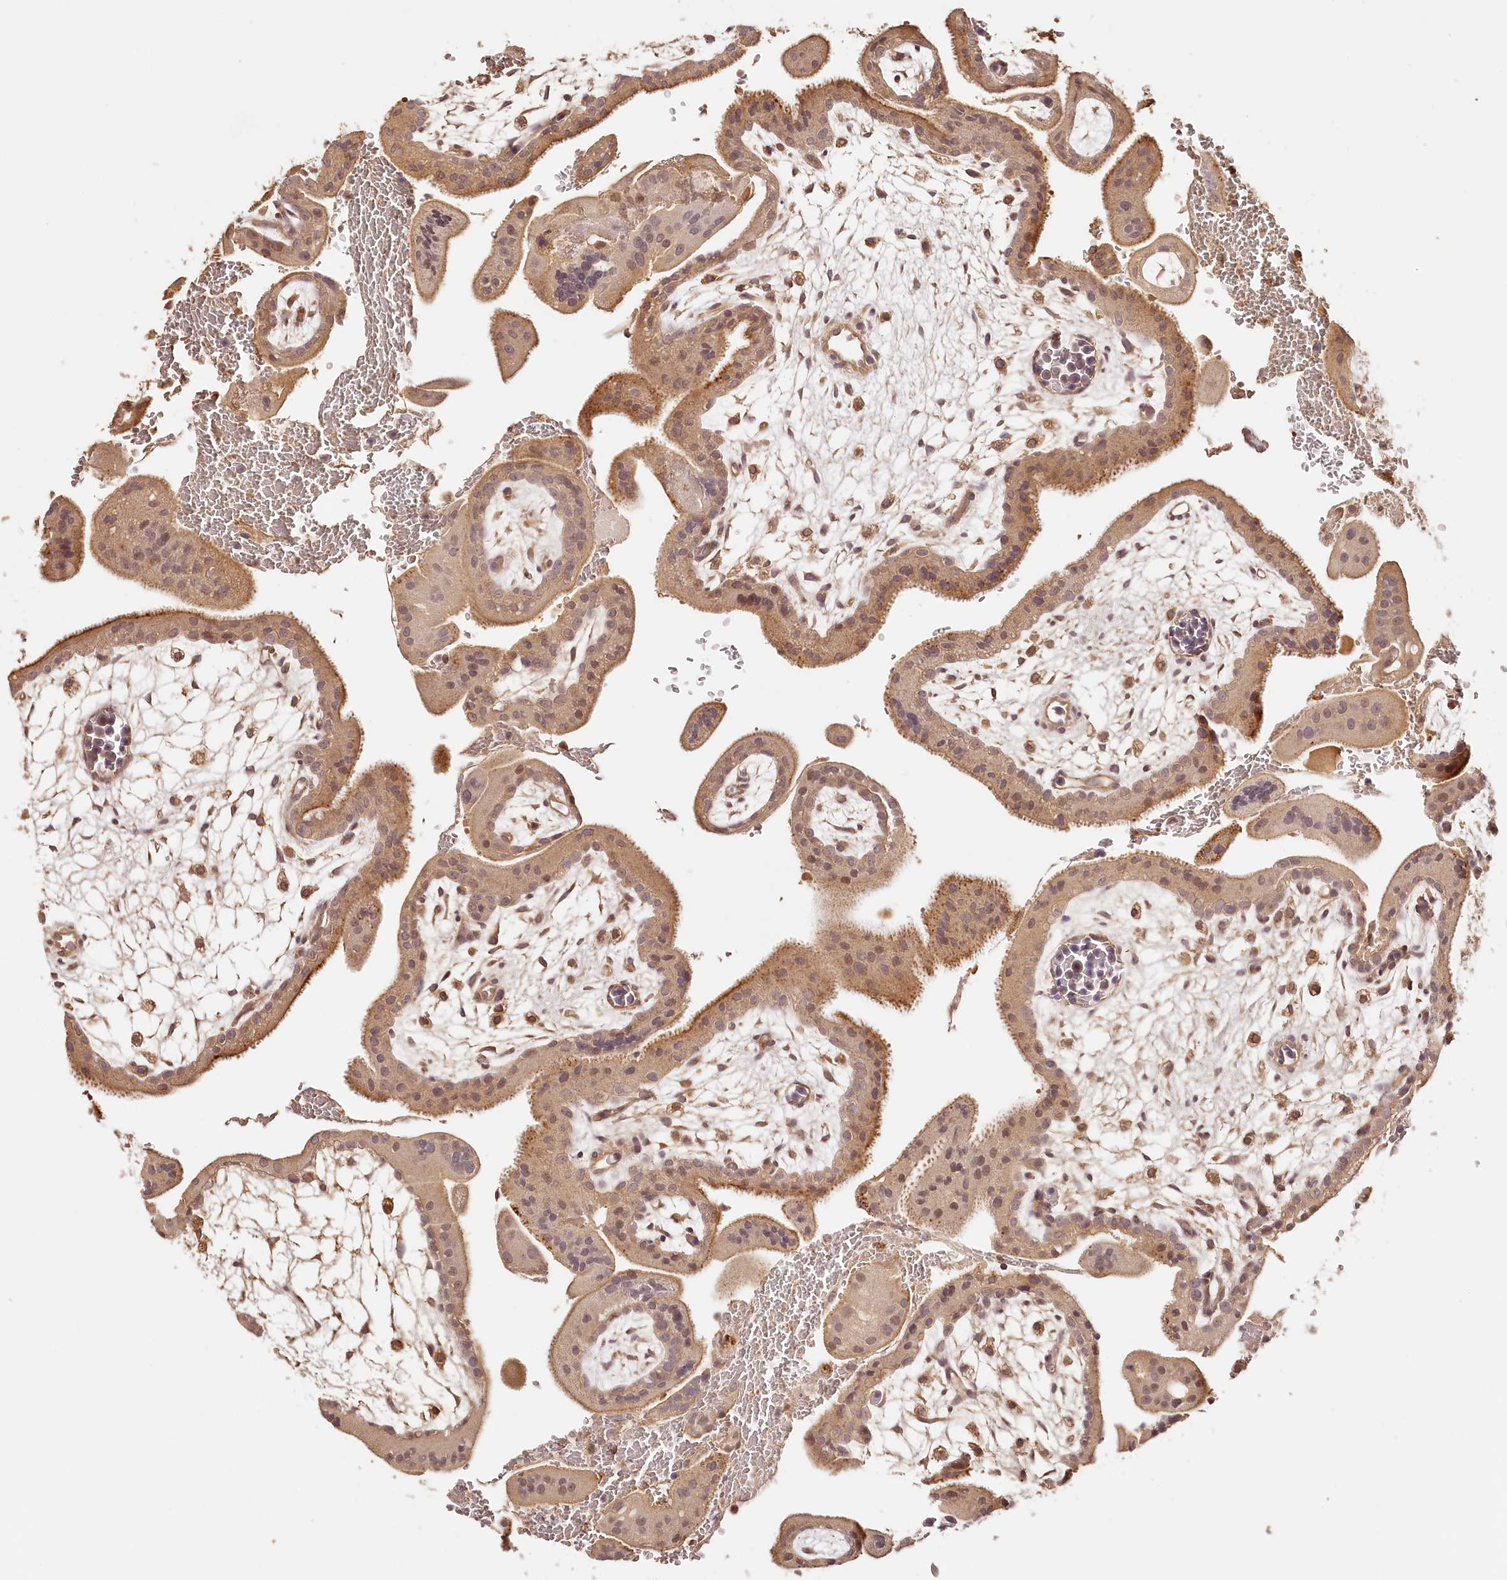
{"staining": {"intensity": "weak", "quantity": "25%-75%", "location": "cytoplasmic/membranous"}, "tissue": "placenta", "cell_type": "Decidual cells", "image_type": "normal", "snomed": [{"axis": "morphology", "description": "Normal tissue, NOS"}, {"axis": "topography", "description": "Placenta"}], "caption": "Brown immunohistochemical staining in normal placenta shows weak cytoplasmic/membranous positivity in approximately 25%-75% of decidual cells.", "gene": "SYNGR1", "patient": {"sex": "female", "age": 35}}